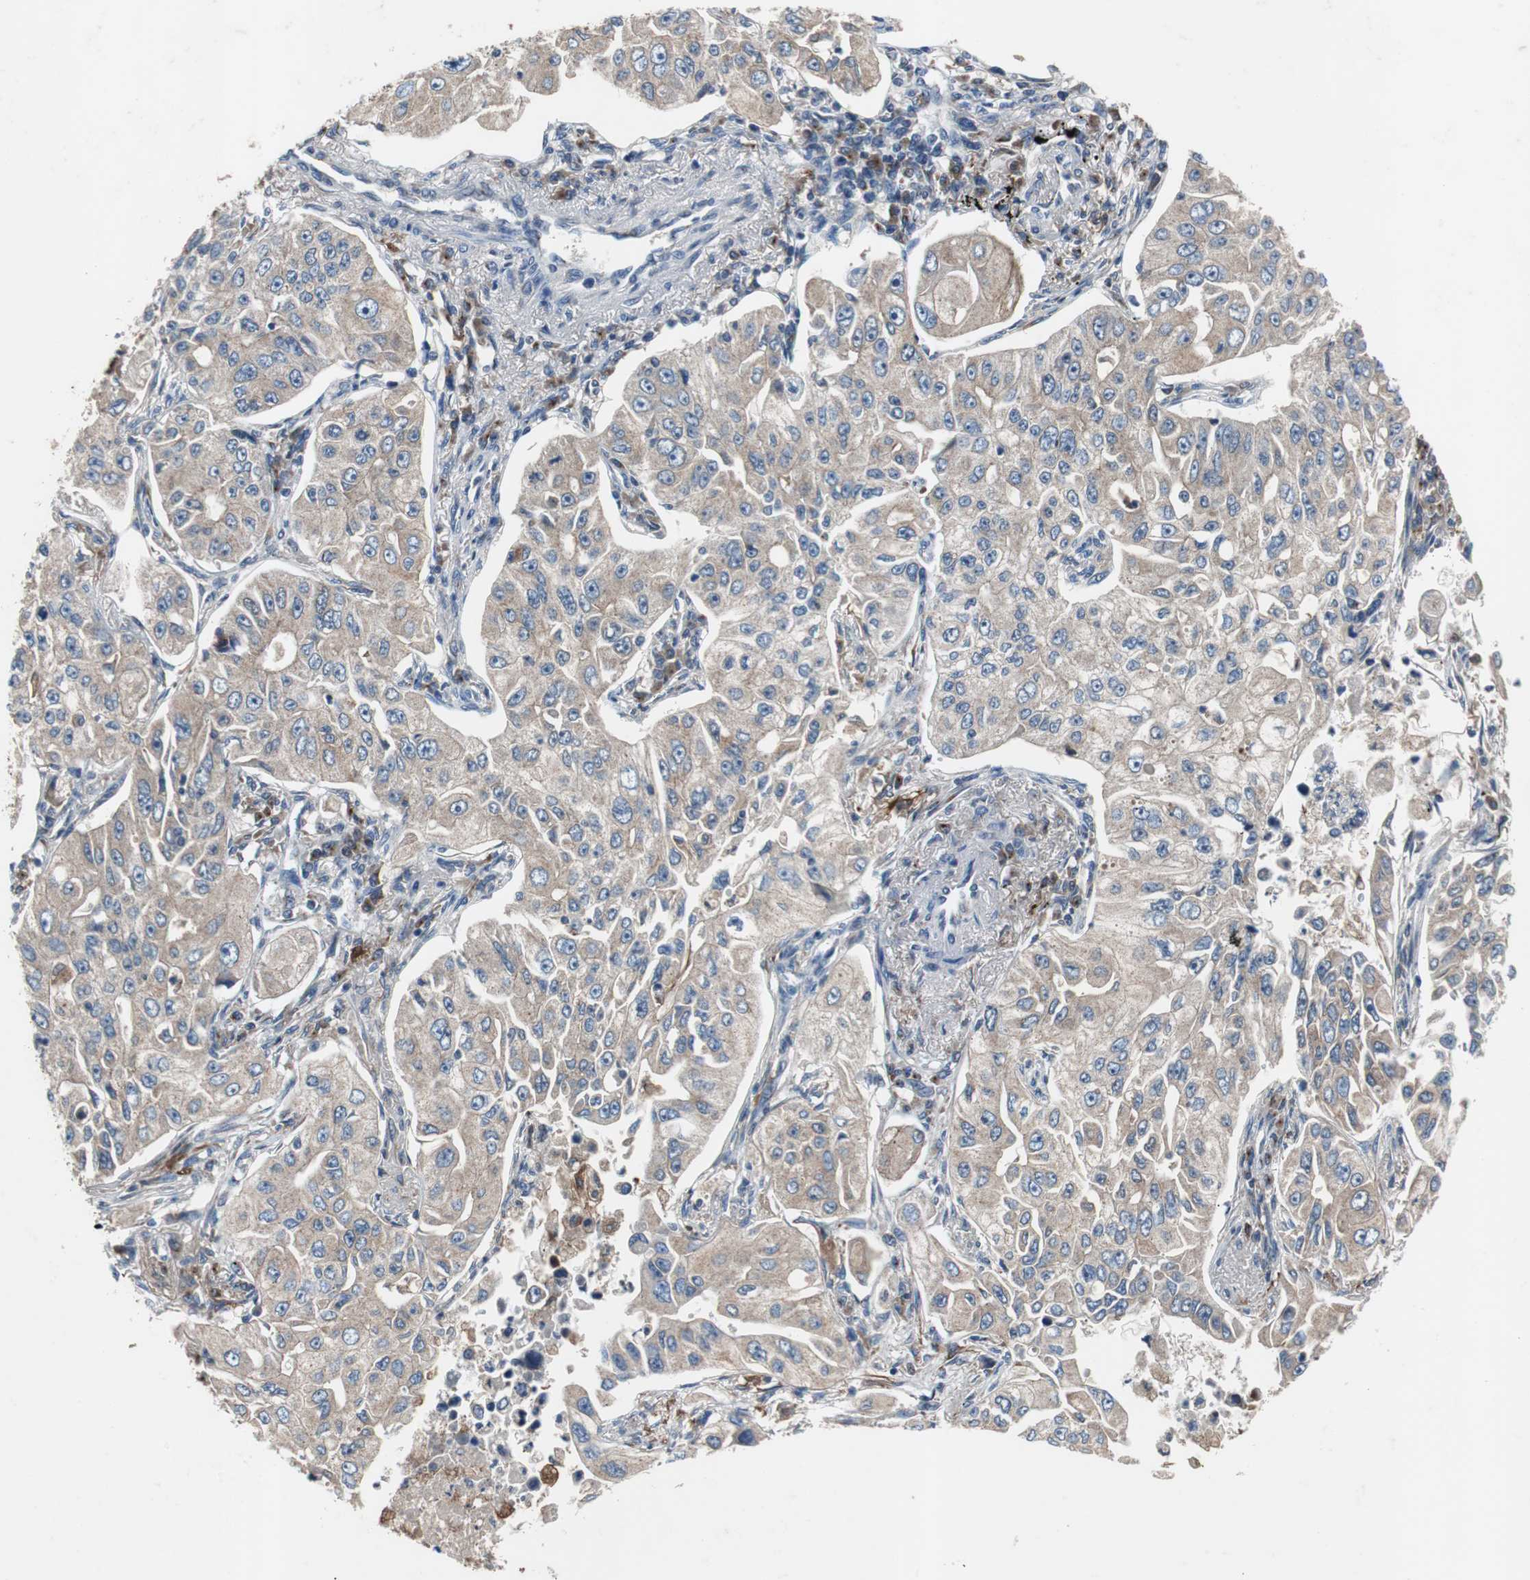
{"staining": {"intensity": "moderate", "quantity": ">75%", "location": "cytoplasmic/membranous"}, "tissue": "lung cancer", "cell_type": "Tumor cells", "image_type": "cancer", "snomed": [{"axis": "morphology", "description": "Adenocarcinoma, NOS"}, {"axis": "topography", "description": "Lung"}], "caption": "Immunohistochemical staining of lung cancer shows moderate cytoplasmic/membranous protein positivity in approximately >75% of tumor cells.", "gene": "CALB2", "patient": {"sex": "male", "age": 84}}